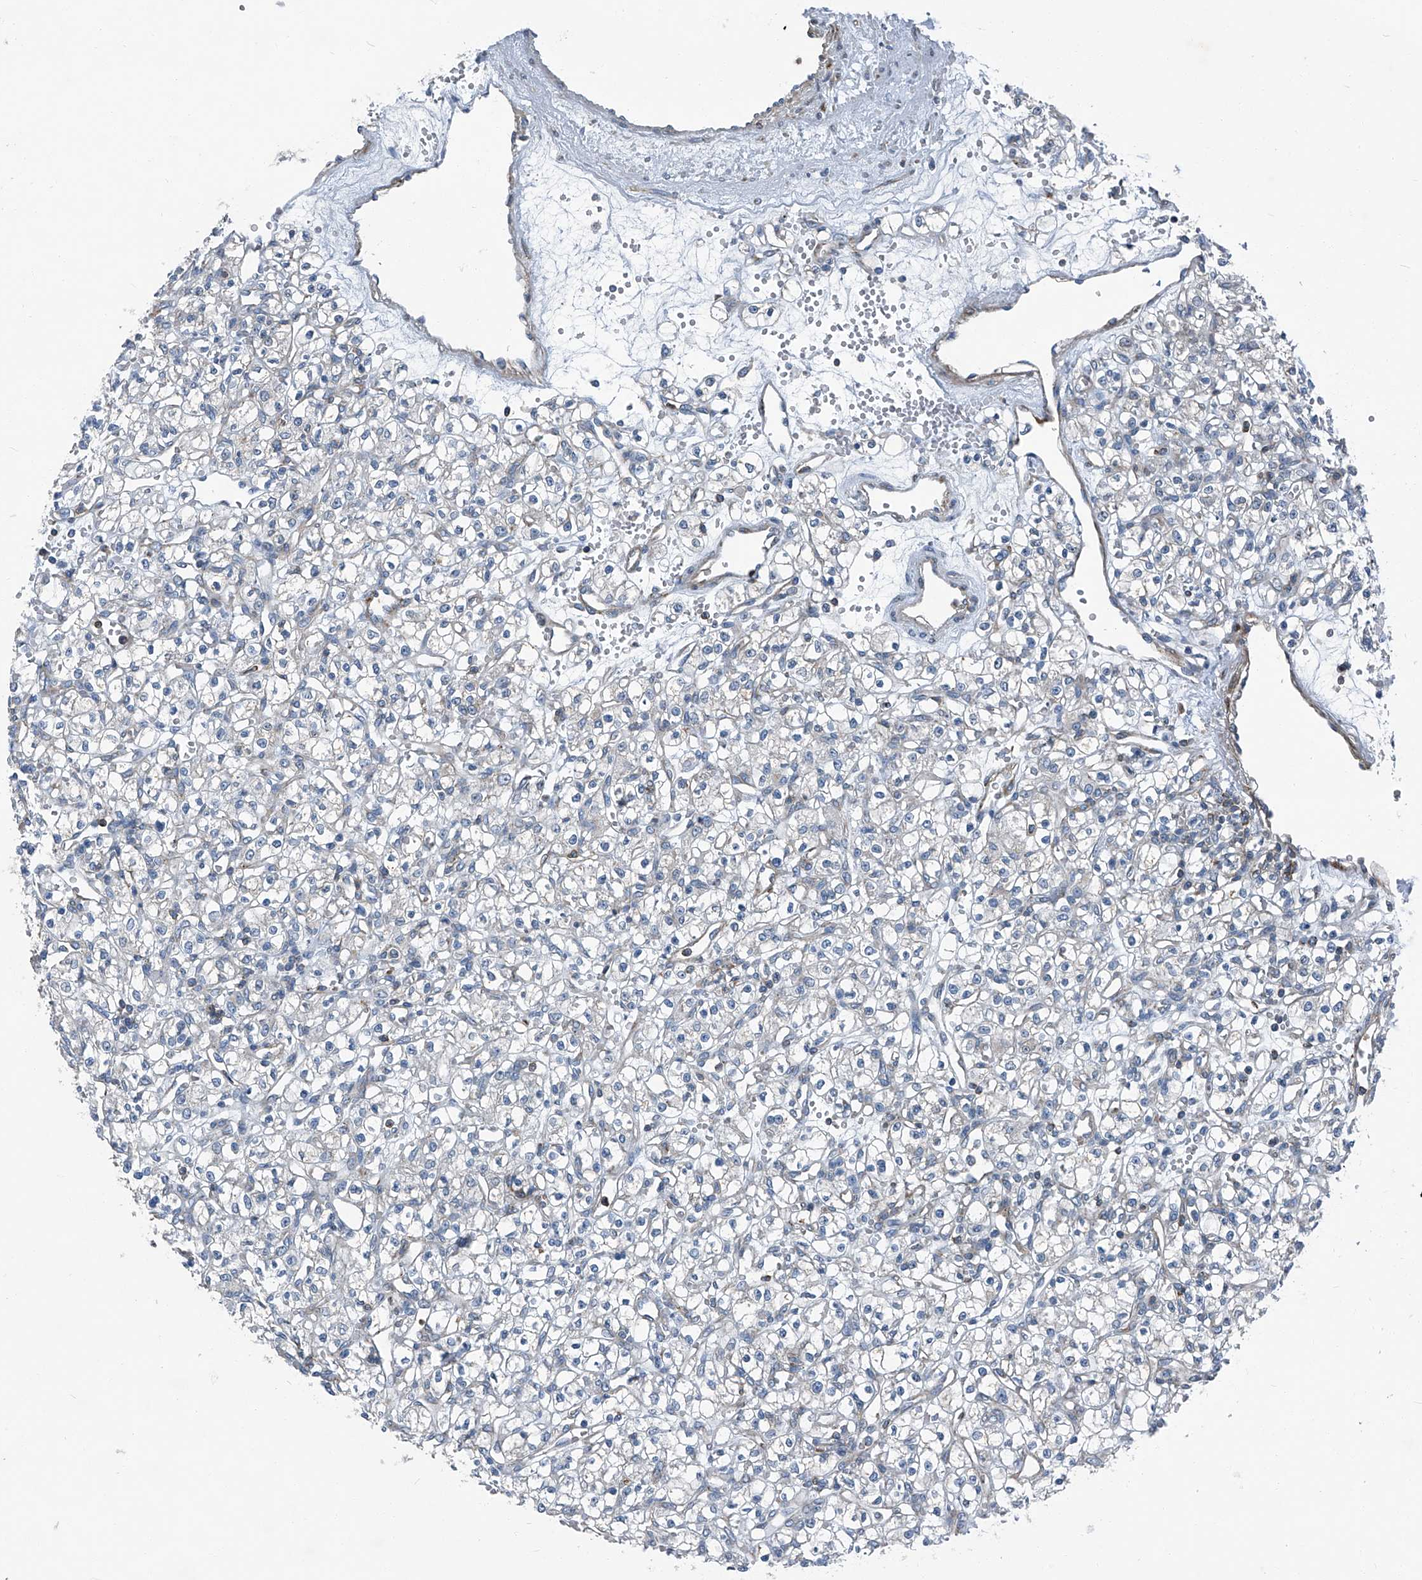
{"staining": {"intensity": "negative", "quantity": "none", "location": "none"}, "tissue": "renal cancer", "cell_type": "Tumor cells", "image_type": "cancer", "snomed": [{"axis": "morphology", "description": "Adenocarcinoma, NOS"}, {"axis": "topography", "description": "Kidney"}], "caption": "High magnification brightfield microscopy of renal cancer stained with DAB (brown) and counterstained with hematoxylin (blue): tumor cells show no significant expression.", "gene": "SEPTIN7", "patient": {"sex": "female", "age": 59}}